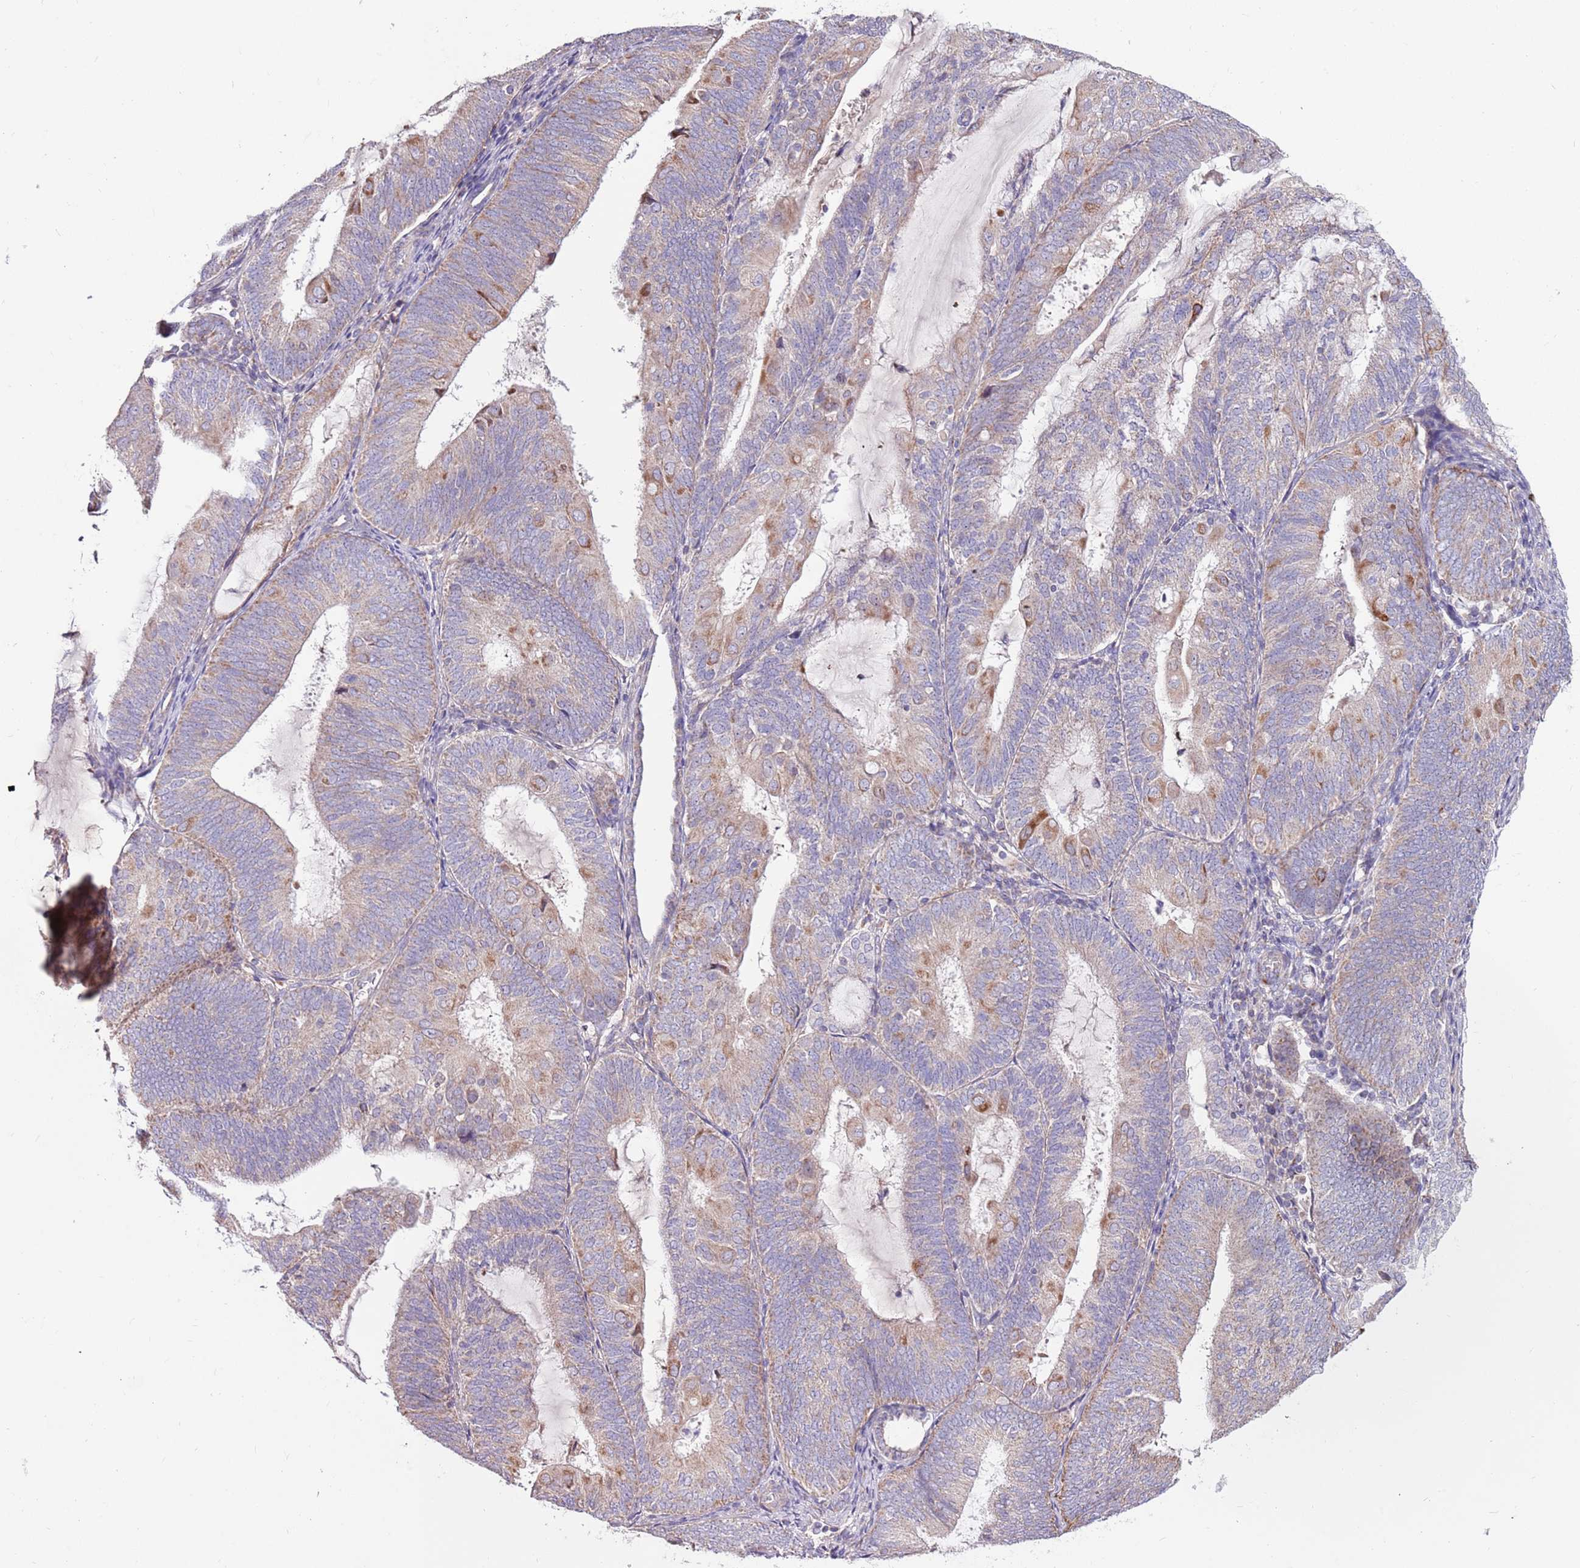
{"staining": {"intensity": "moderate", "quantity": "<25%", "location": "cytoplasmic/membranous"}, "tissue": "endometrial cancer", "cell_type": "Tumor cells", "image_type": "cancer", "snomed": [{"axis": "morphology", "description": "Adenocarcinoma, NOS"}, {"axis": "topography", "description": "Endometrium"}], "caption": "Endometrial adenocarcinoma was stained to show a protein in brown. There is low levels of moderate cytoplasmic/membranous positivity in approximately <25% of tumor cells. (Stains: DAB (3,3'-diaminobenzidine) in brown, nuclei in blue, Microscopy: brightfield microscopy at high magnification).", "gene": "SMG1", "patient": {"sex": "female", "age": 81}}